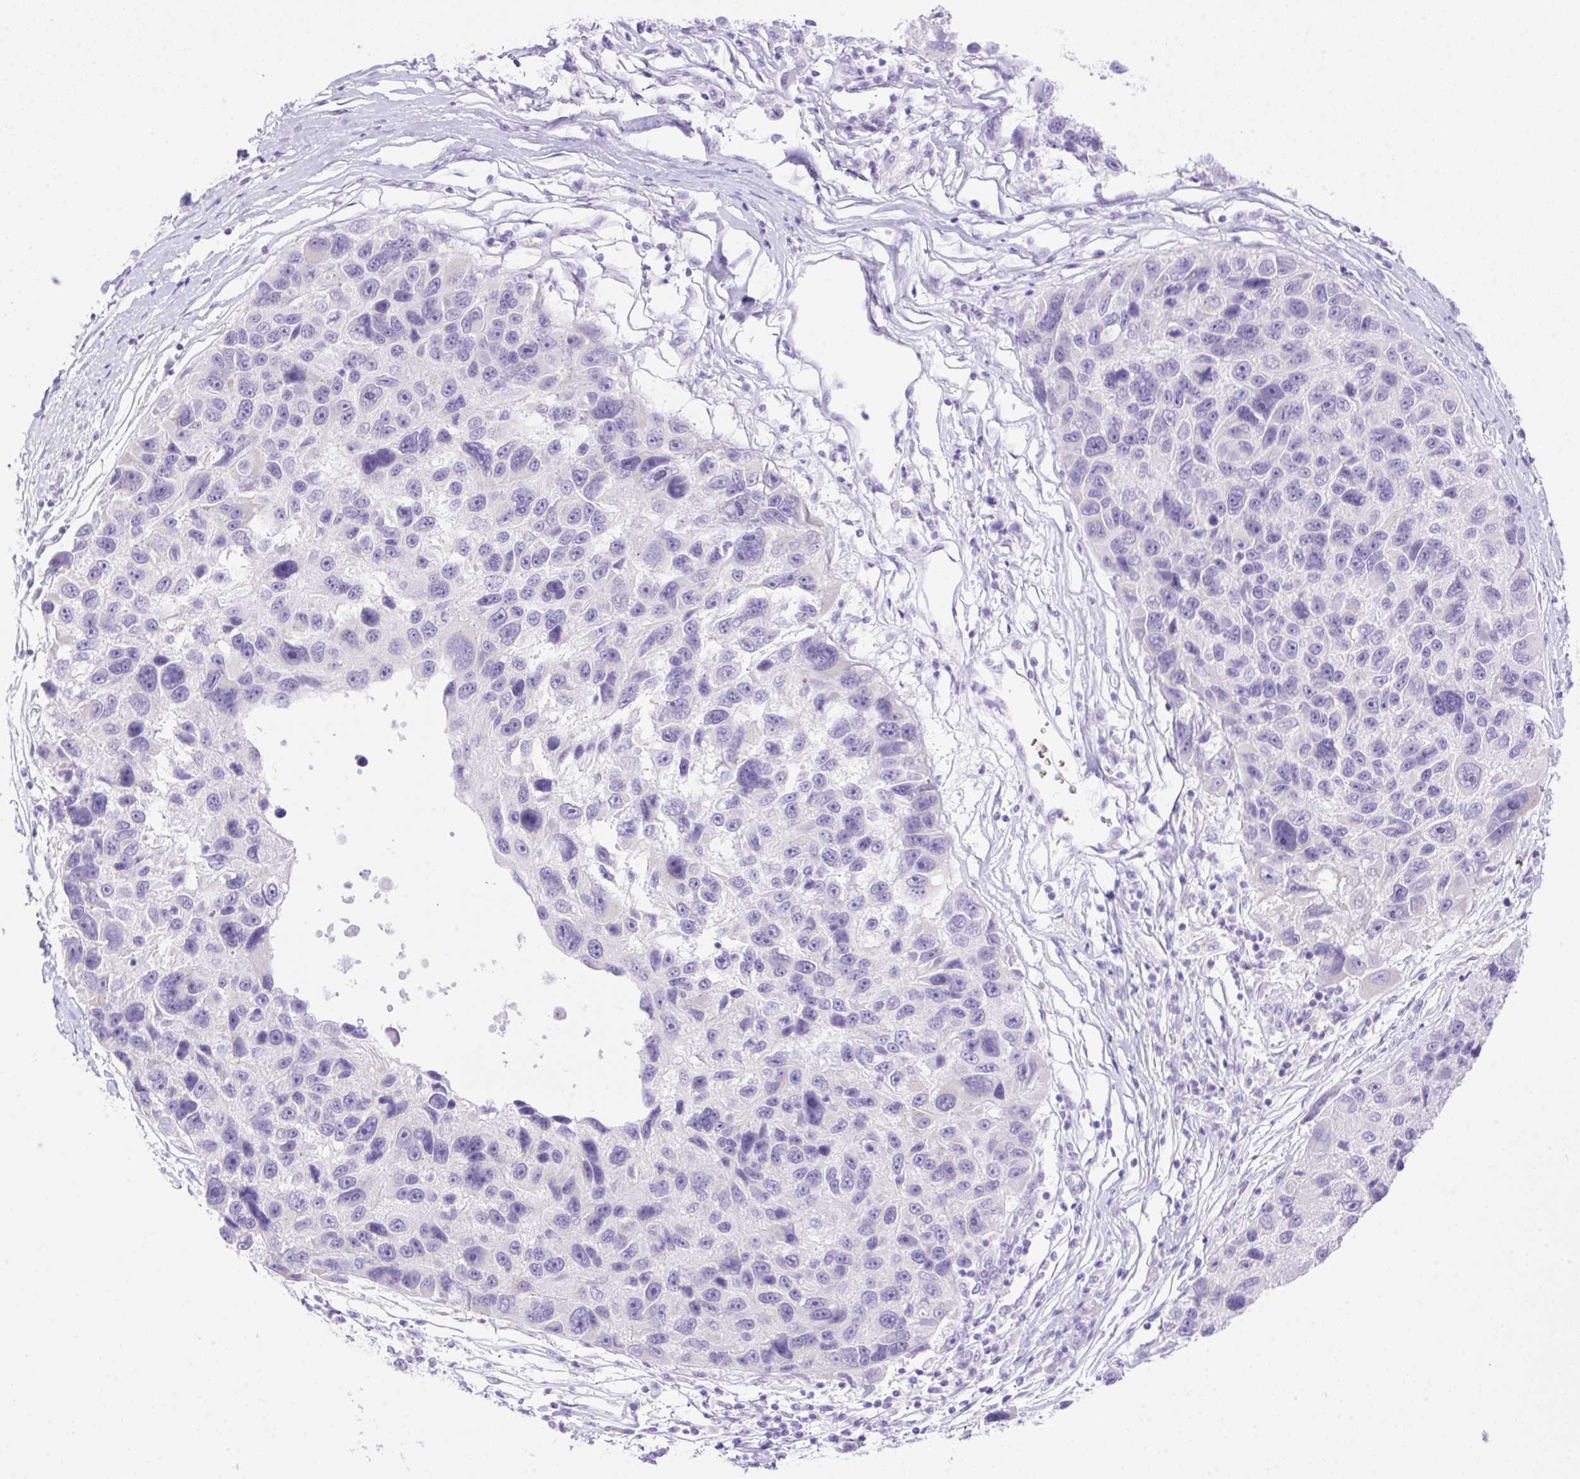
{"staining": {"intensity": "negative", "quantity": "none", "location": "none"}, "tissue": "melanoma", "cell_type": "Tumor cells", "image_type": "cancer", "snomed": [{"axis": "morphology", "description": "Malignant melanoma, NOS"}, {"axis": "topography", "description": "Skin"}], "caption": "Immunohistochemistry of malignant melanoma reveals no expression in tumor cells.", "gene": "CDX1", "patient": {"sex": "male", "age": 53}}